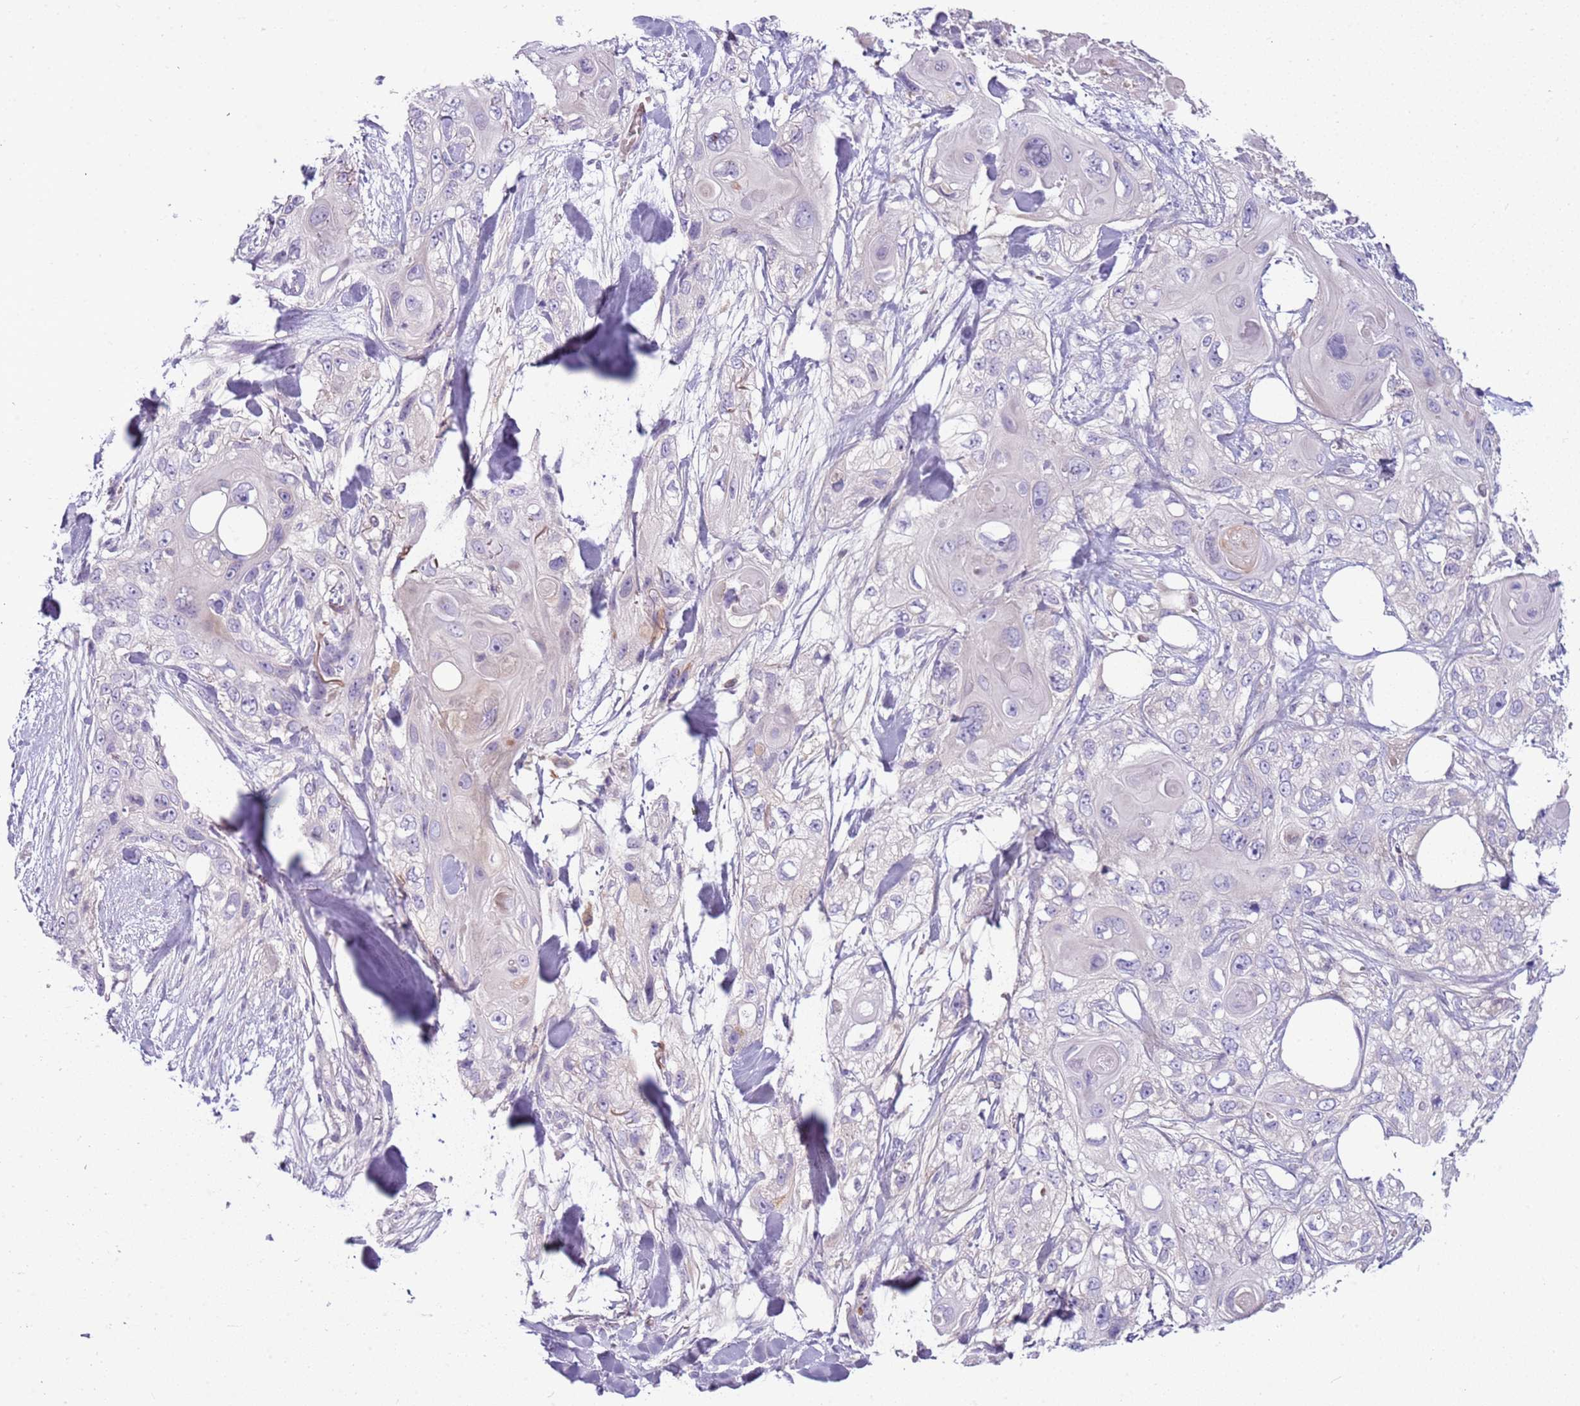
{"staining": {"intensity": "negative", "quantity": "none", "location": "none"}, "tissue": "skin cancer", "cell_type": "Tumor cells", "image_type": "cancer", "snomed": [{"axis": "morphology", "description": "Normal tissue, NOS"}, {"axis": "morphology", "description": "Squamous cell carcinoma, NOS"}, {"axis": "topography", "description": "Skin"}], "caption": "A high-resolution image shows immunohistochemistry (IHC) staining of squamous cell carcinoma (skin), which displays no significant expression in tumor cells. The staining was performed using DAB to visualize the protein expression in brown, while the nuclei were stained in blue with hematoxylin (Magnification: 20x).", "gene": "ARHGAP5", "patient": {"sex": "male", "age": 72}}